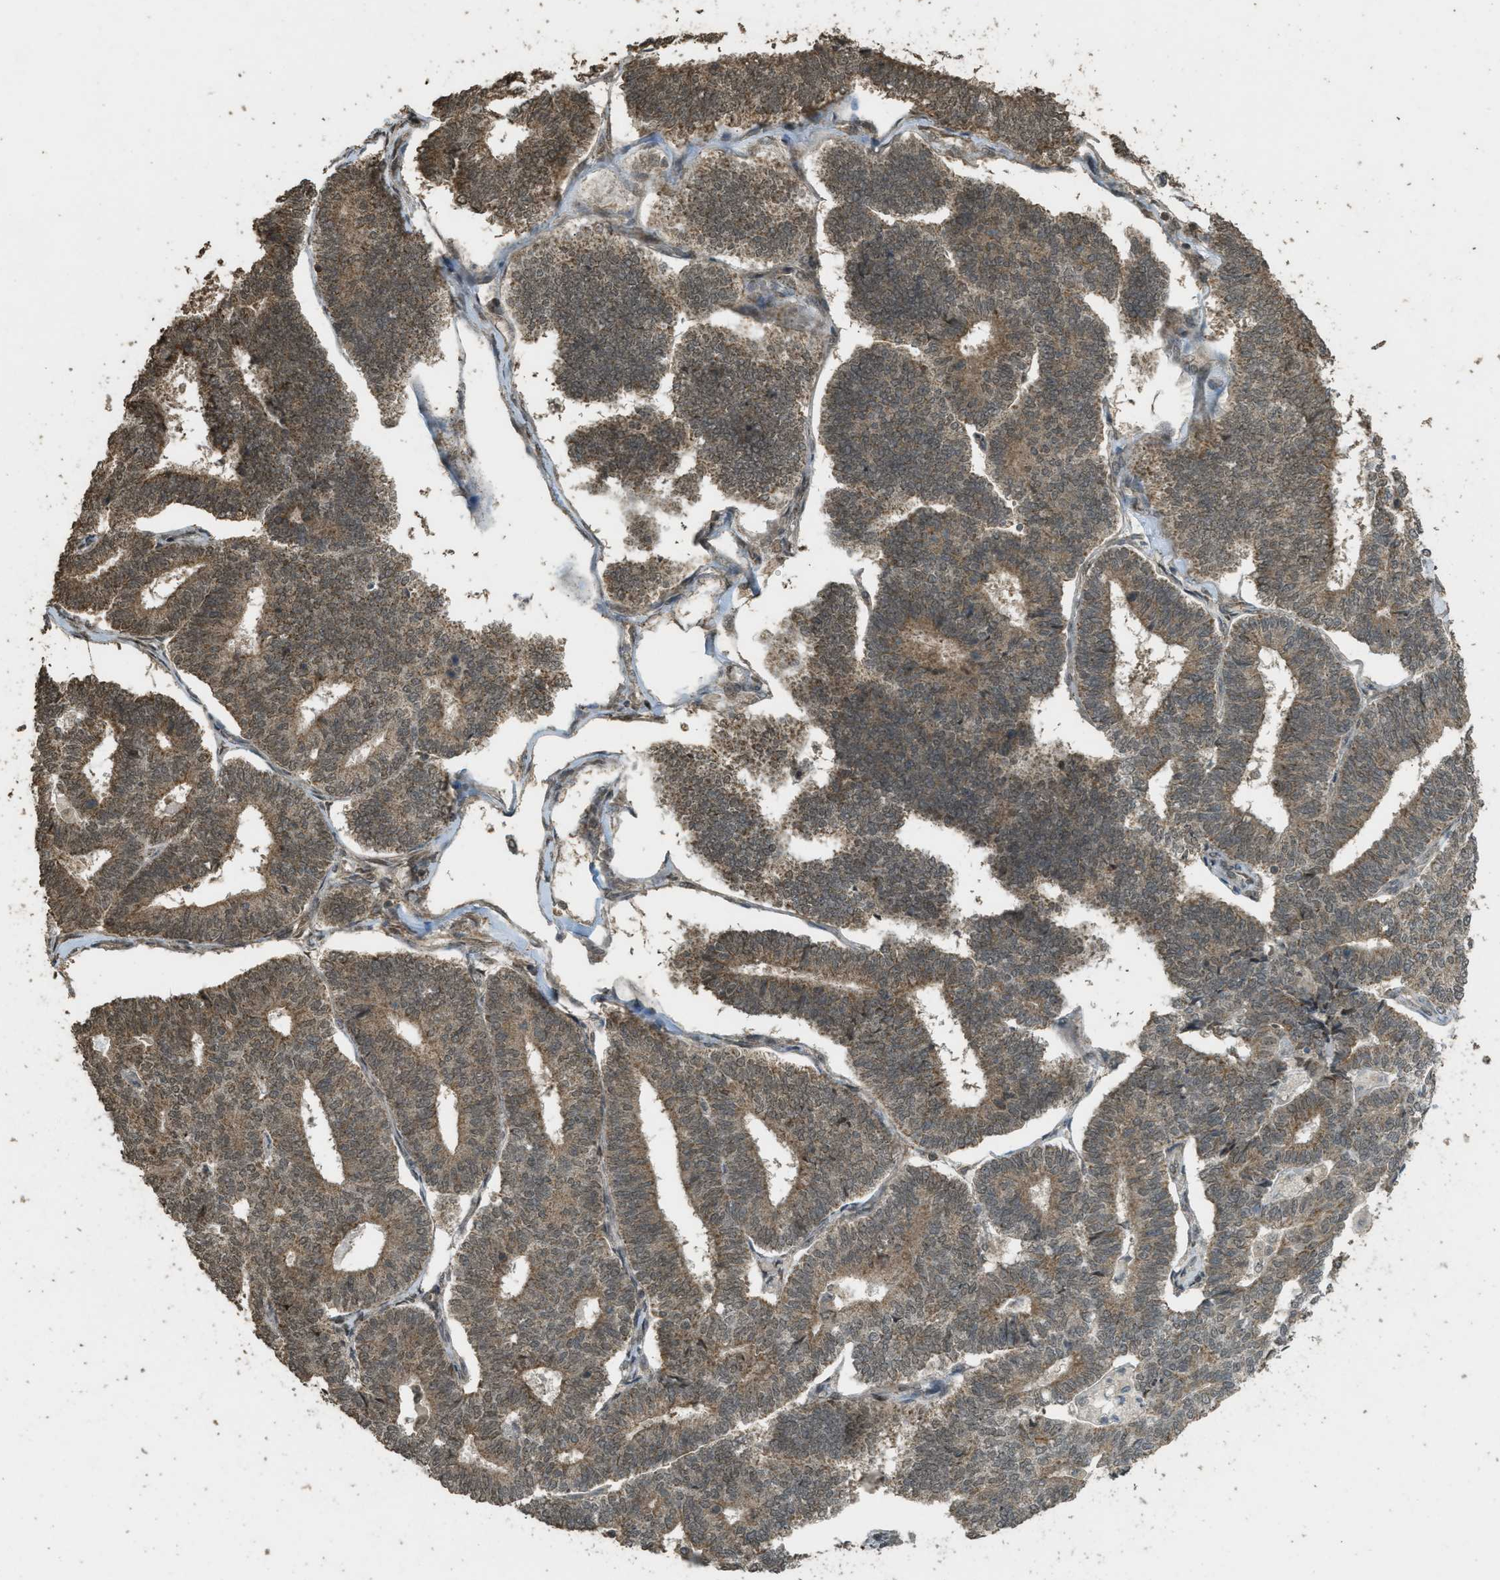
{"staining": {"intensity": "moderate", "quantity": ">75%", "location": "cytoplasmic/membranous"}, "tissue": "endometrial cancer", "cell_type": "Tumor cells", "image_type": "cancer", "snomed": [{"axis": "morphology", "description": "Adenocarcinoma, NOS"}, {"axis": "topography", "description": "Endometrium"}], "caption": "Human endometrial cancer (adenocarcinoma) stained with a protein marker reveals moderate staining in tumor cells.", "gene": "CTPS1", "patient": {"sex": "female", "age": 70}}